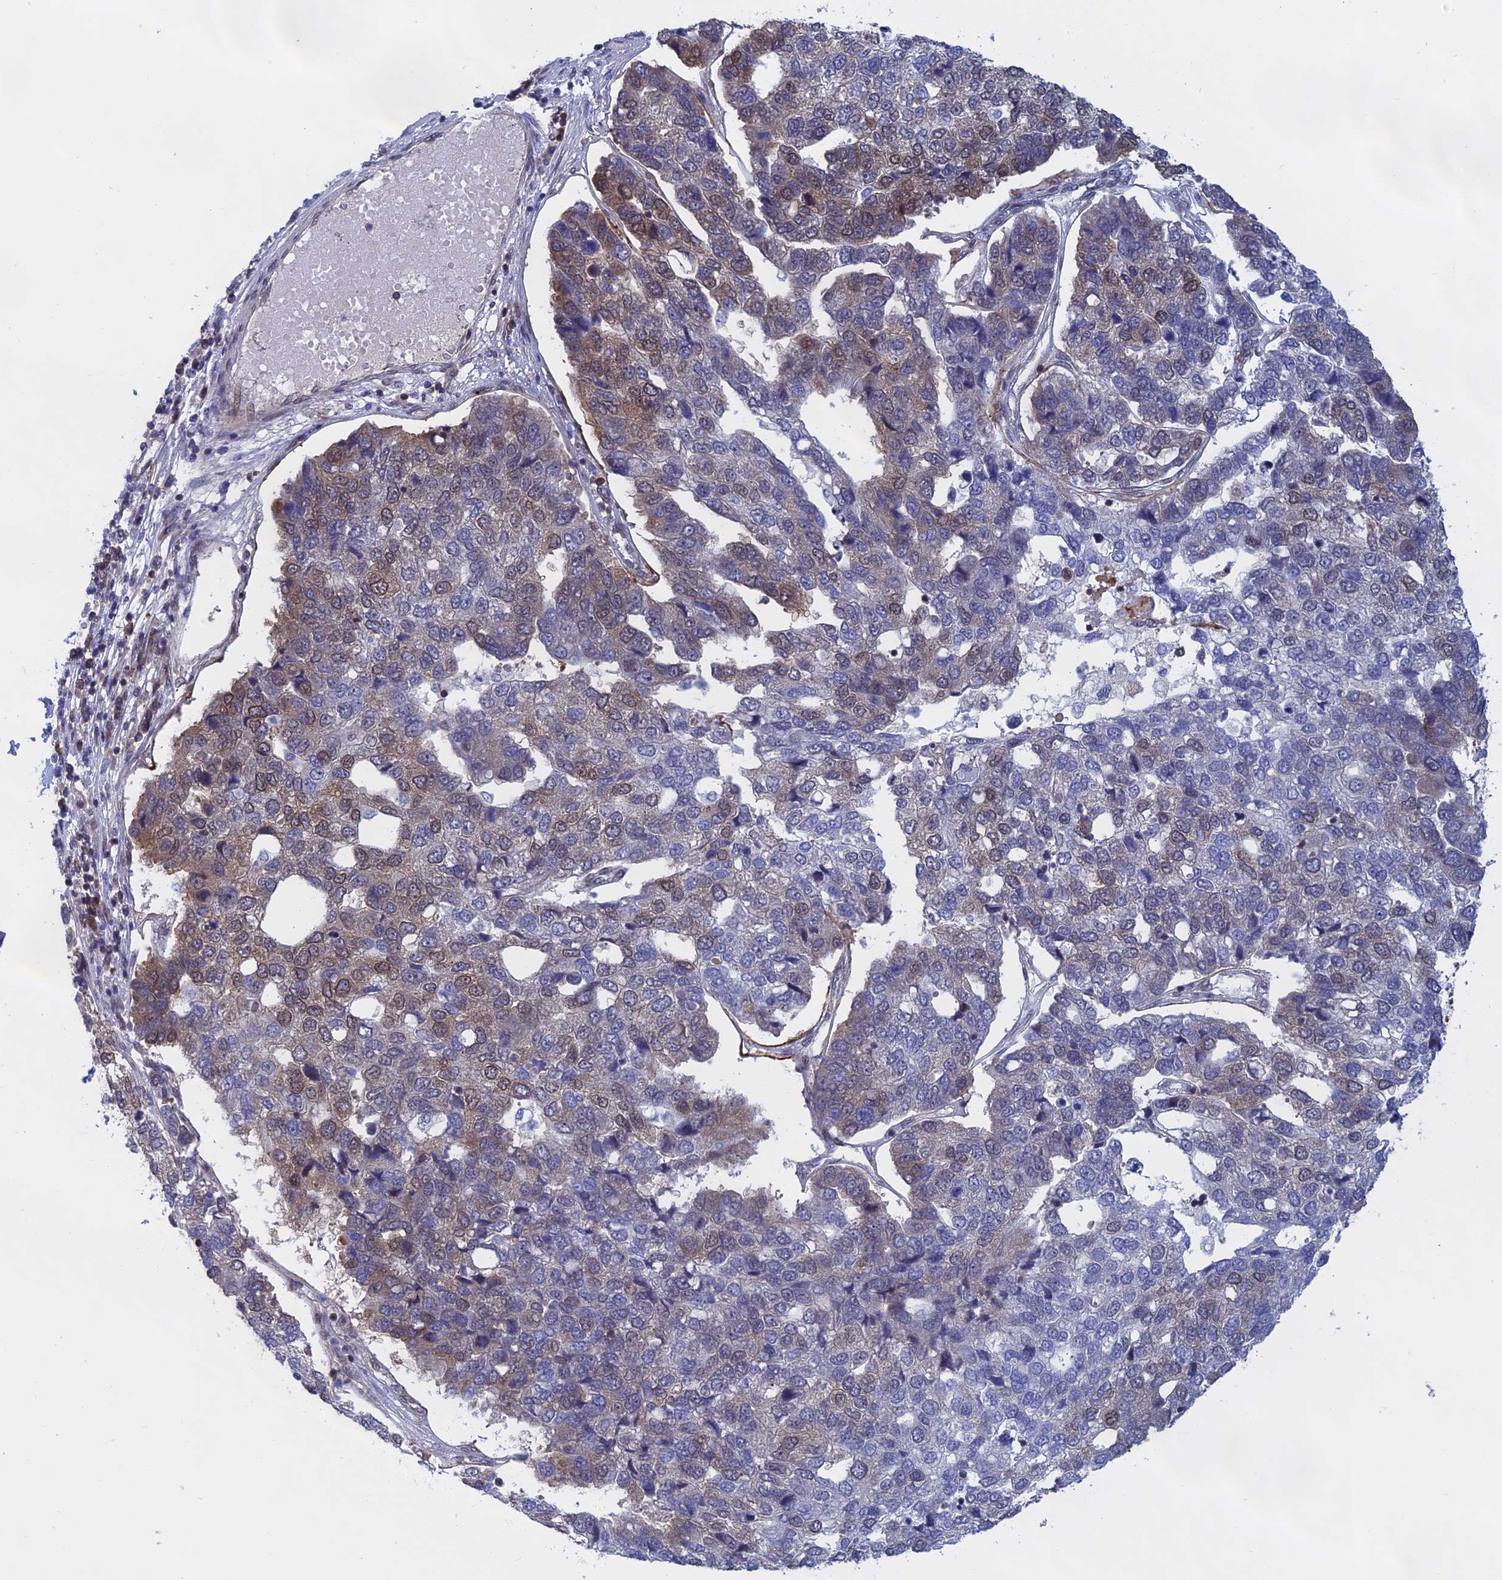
{"staining": {"intensity": "moderate", "quantity": "<25%", "location": "nuclear"}, "tissue": "pancreatic cancer", "cell_type": "Tumor cells", "image_type": "cancer", "snomed": [{"axis": "morphology", "description": "Adenocarcinoma, NOS"}, {"axis": "topography", "description": "Pancreas"}], "caption": "Tumor cells exhibit low levels of moderate nuclear expression in approximately <25% of cells in human adenocarcinoma (pancreatic).", "gene": "NAA10", "patient": {"sex": "female", "age": 61}}